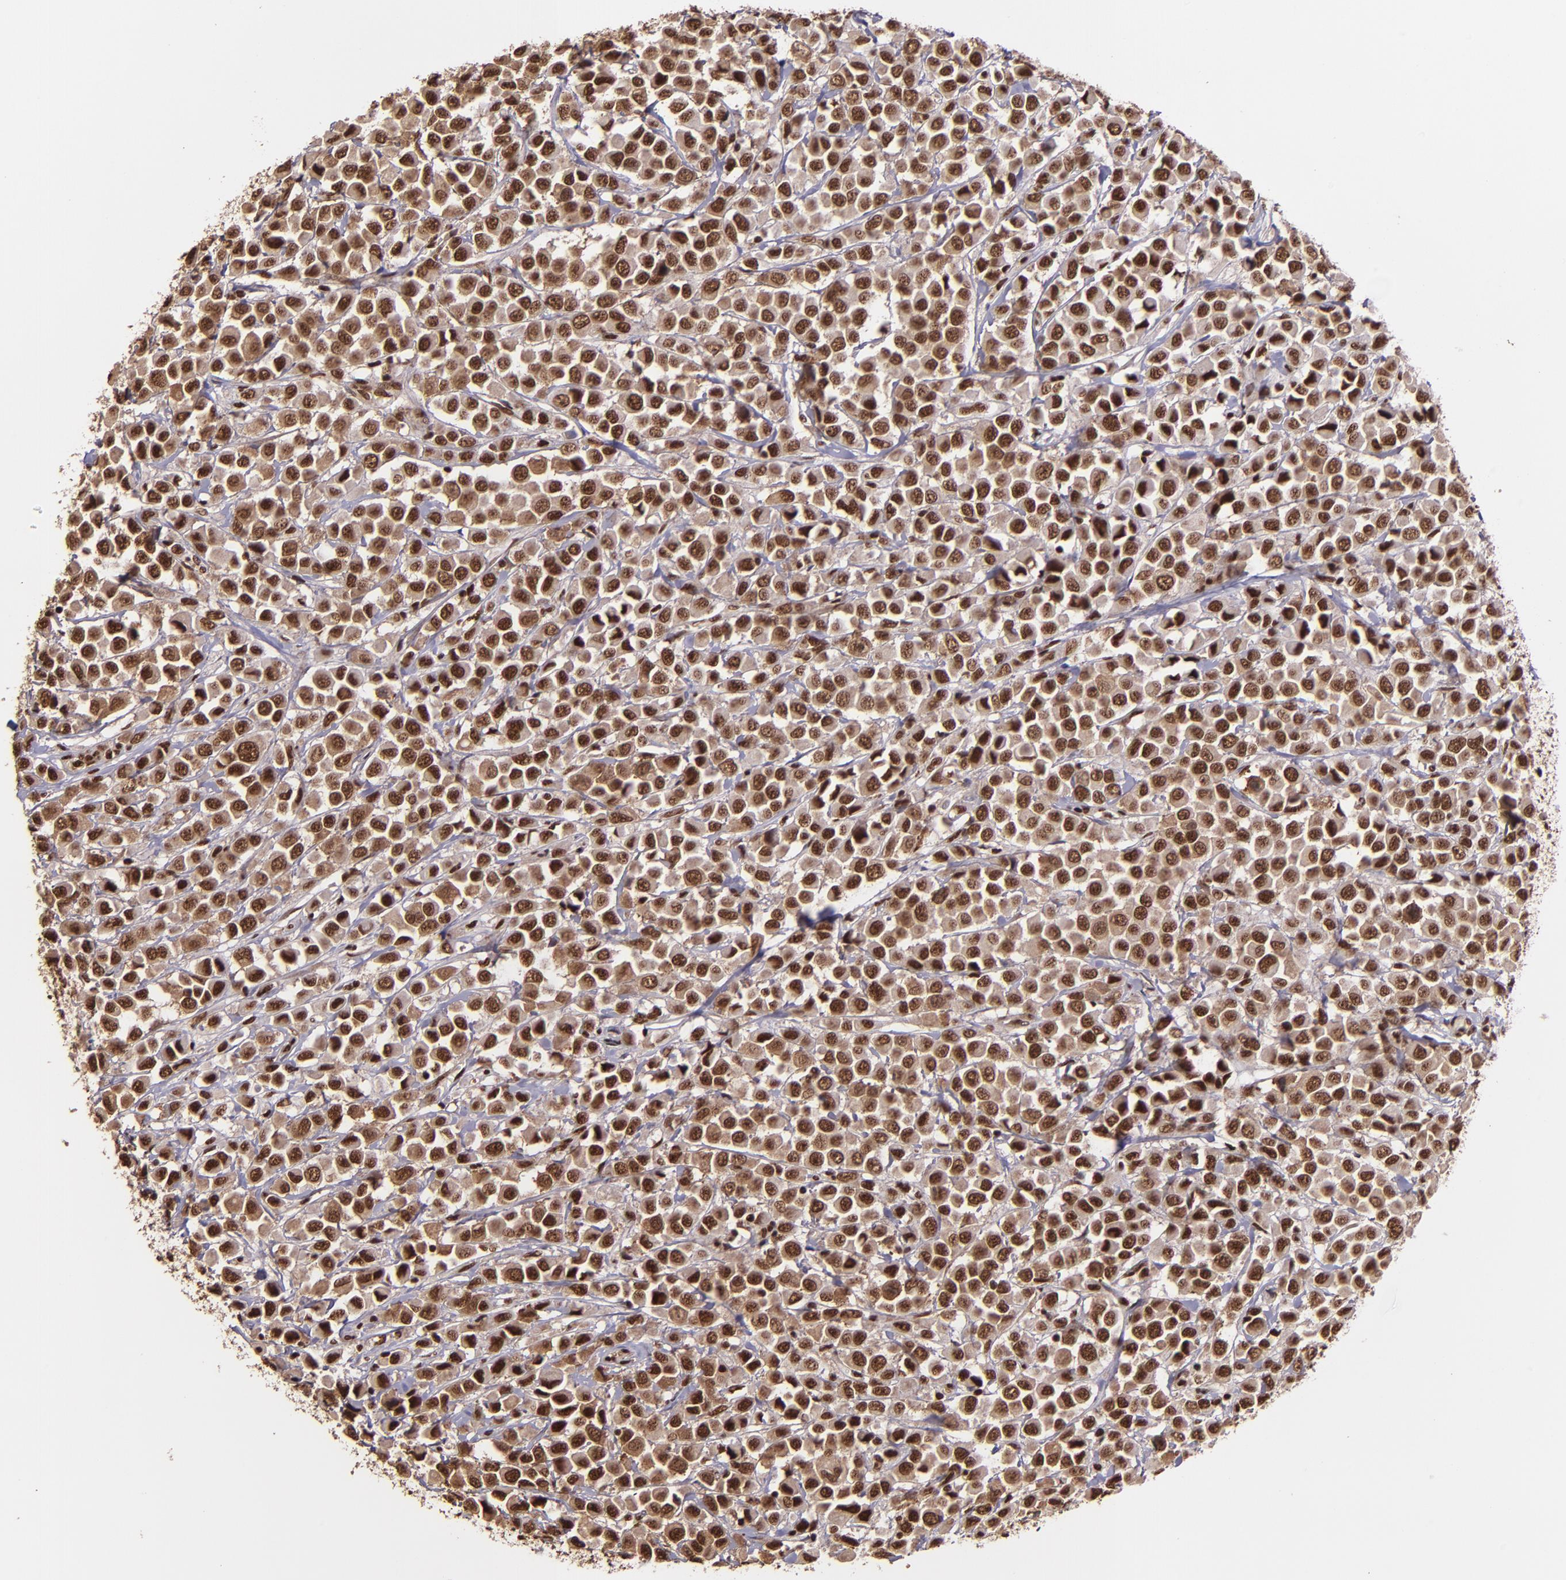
{"staining": {"intensity": "strong", "quantity": ">75%", "location": "cytoplasmic/membranous,nuclear"}, "tissue": "breast cancer", "cell_type": "Tumor cells", "image_type": "cancer", "snomed": [{"axis": "morphology", "description": "Duct carcinoma"}, {"axis": "topography", "description": "Breast"}], "caption": "High-power microscopy captured an immunohistochemistry (IHC) photomicrograph of breast invasive ductal carcinoma, revealing strong cytoplasmic/membranous and nuclear expression in approximately >75% of tumor cells.", "gene": "PQBP1", "patient": {"sex": "female", "age": 61}}